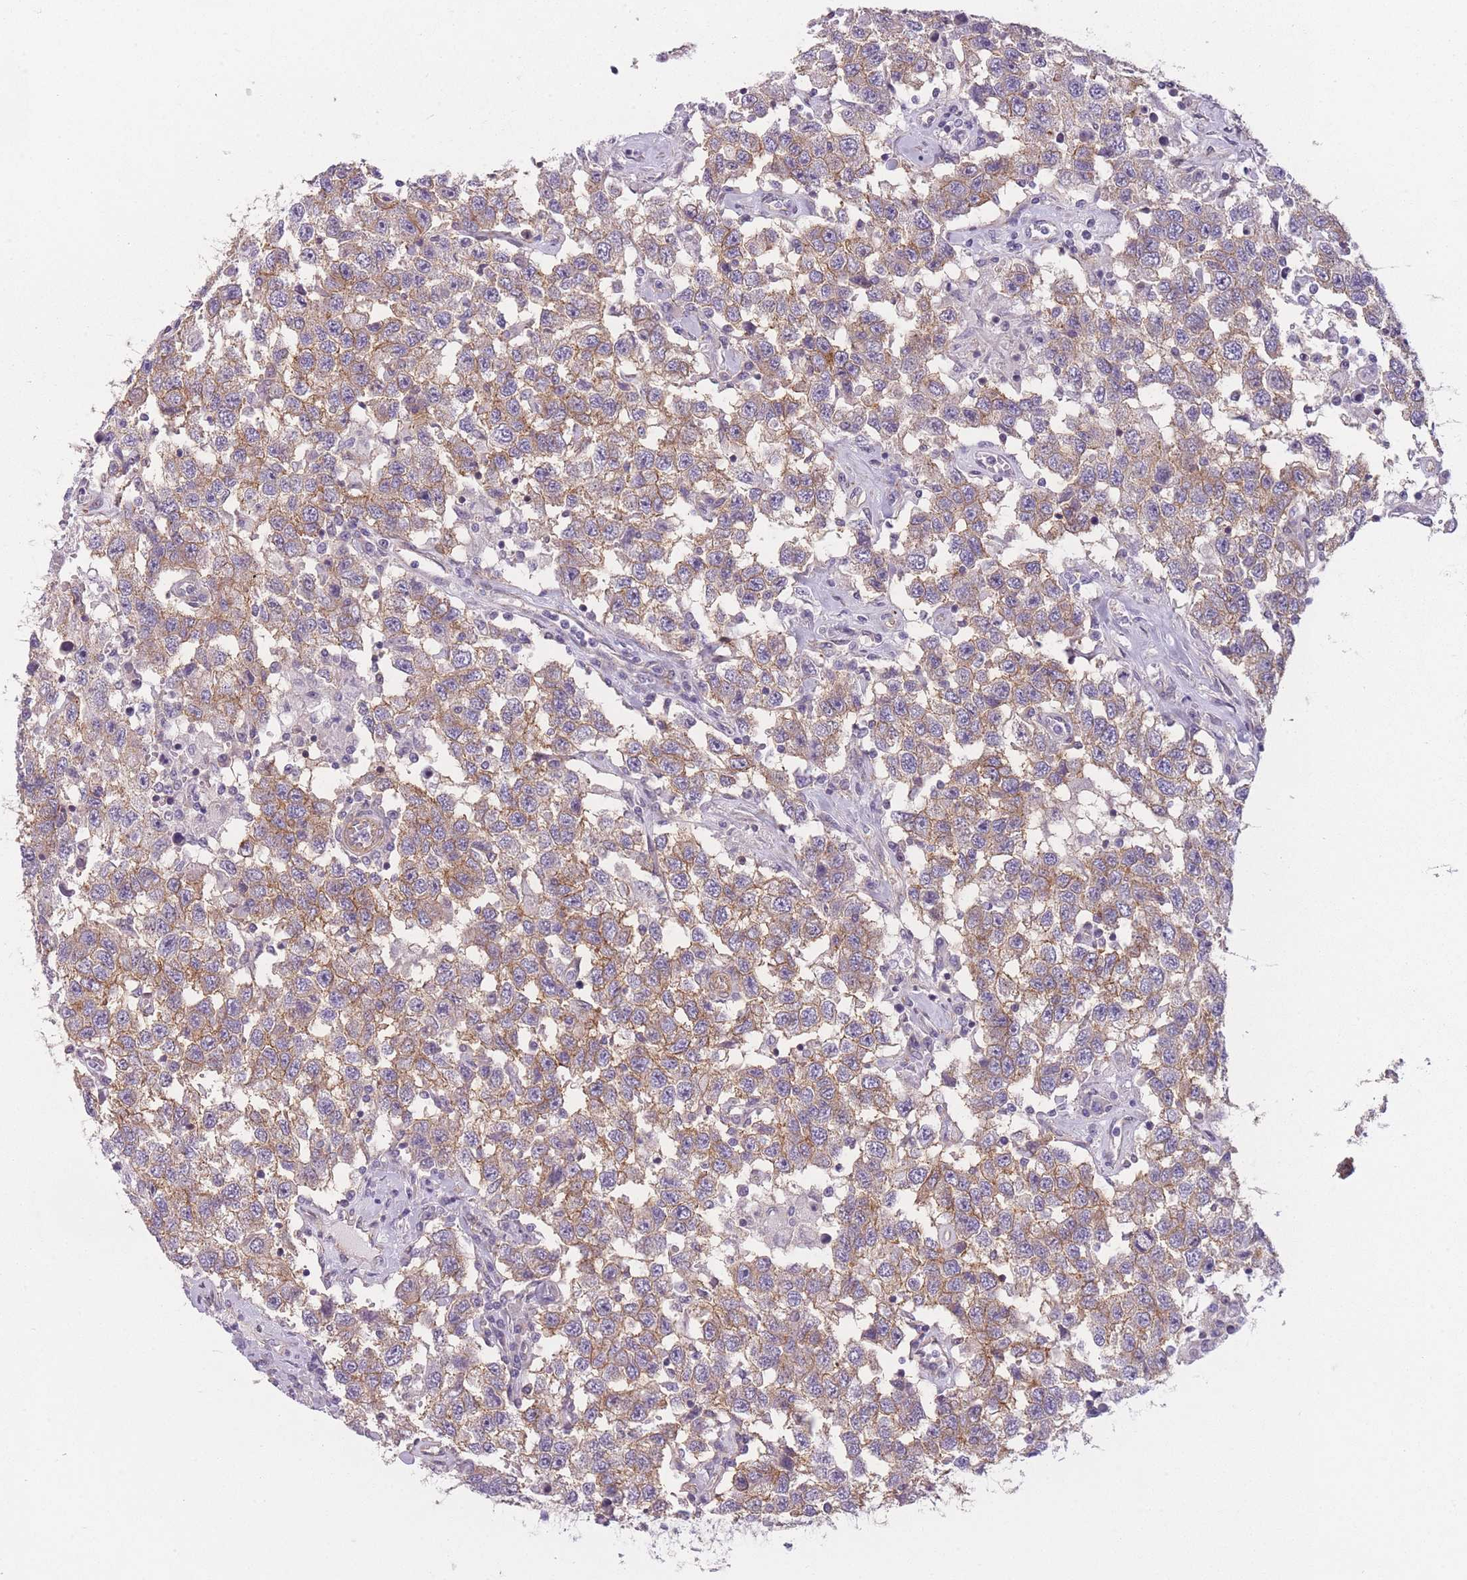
{"staining": {"intensity": "moderate", "quantity": ">75%", "location": "cytoplasmic/membranous"}, "tissue": "testis cancer", "cell_type": "Tumor cells", "image_type": "cancer", "snomed": [{"axis": "morphology", "description": "Seminoma, NOS"}, {"axis": "topography", "description": "Testis"}], "caption": "Protein staining by immunohistochemistry (IHC) exhibits moderate cytoplasmic/membranous positivity in about >75% of tumor cells in testis cancer.", "gene": "SLC7A6", "patient": {"sex": "male", "age": 41}}